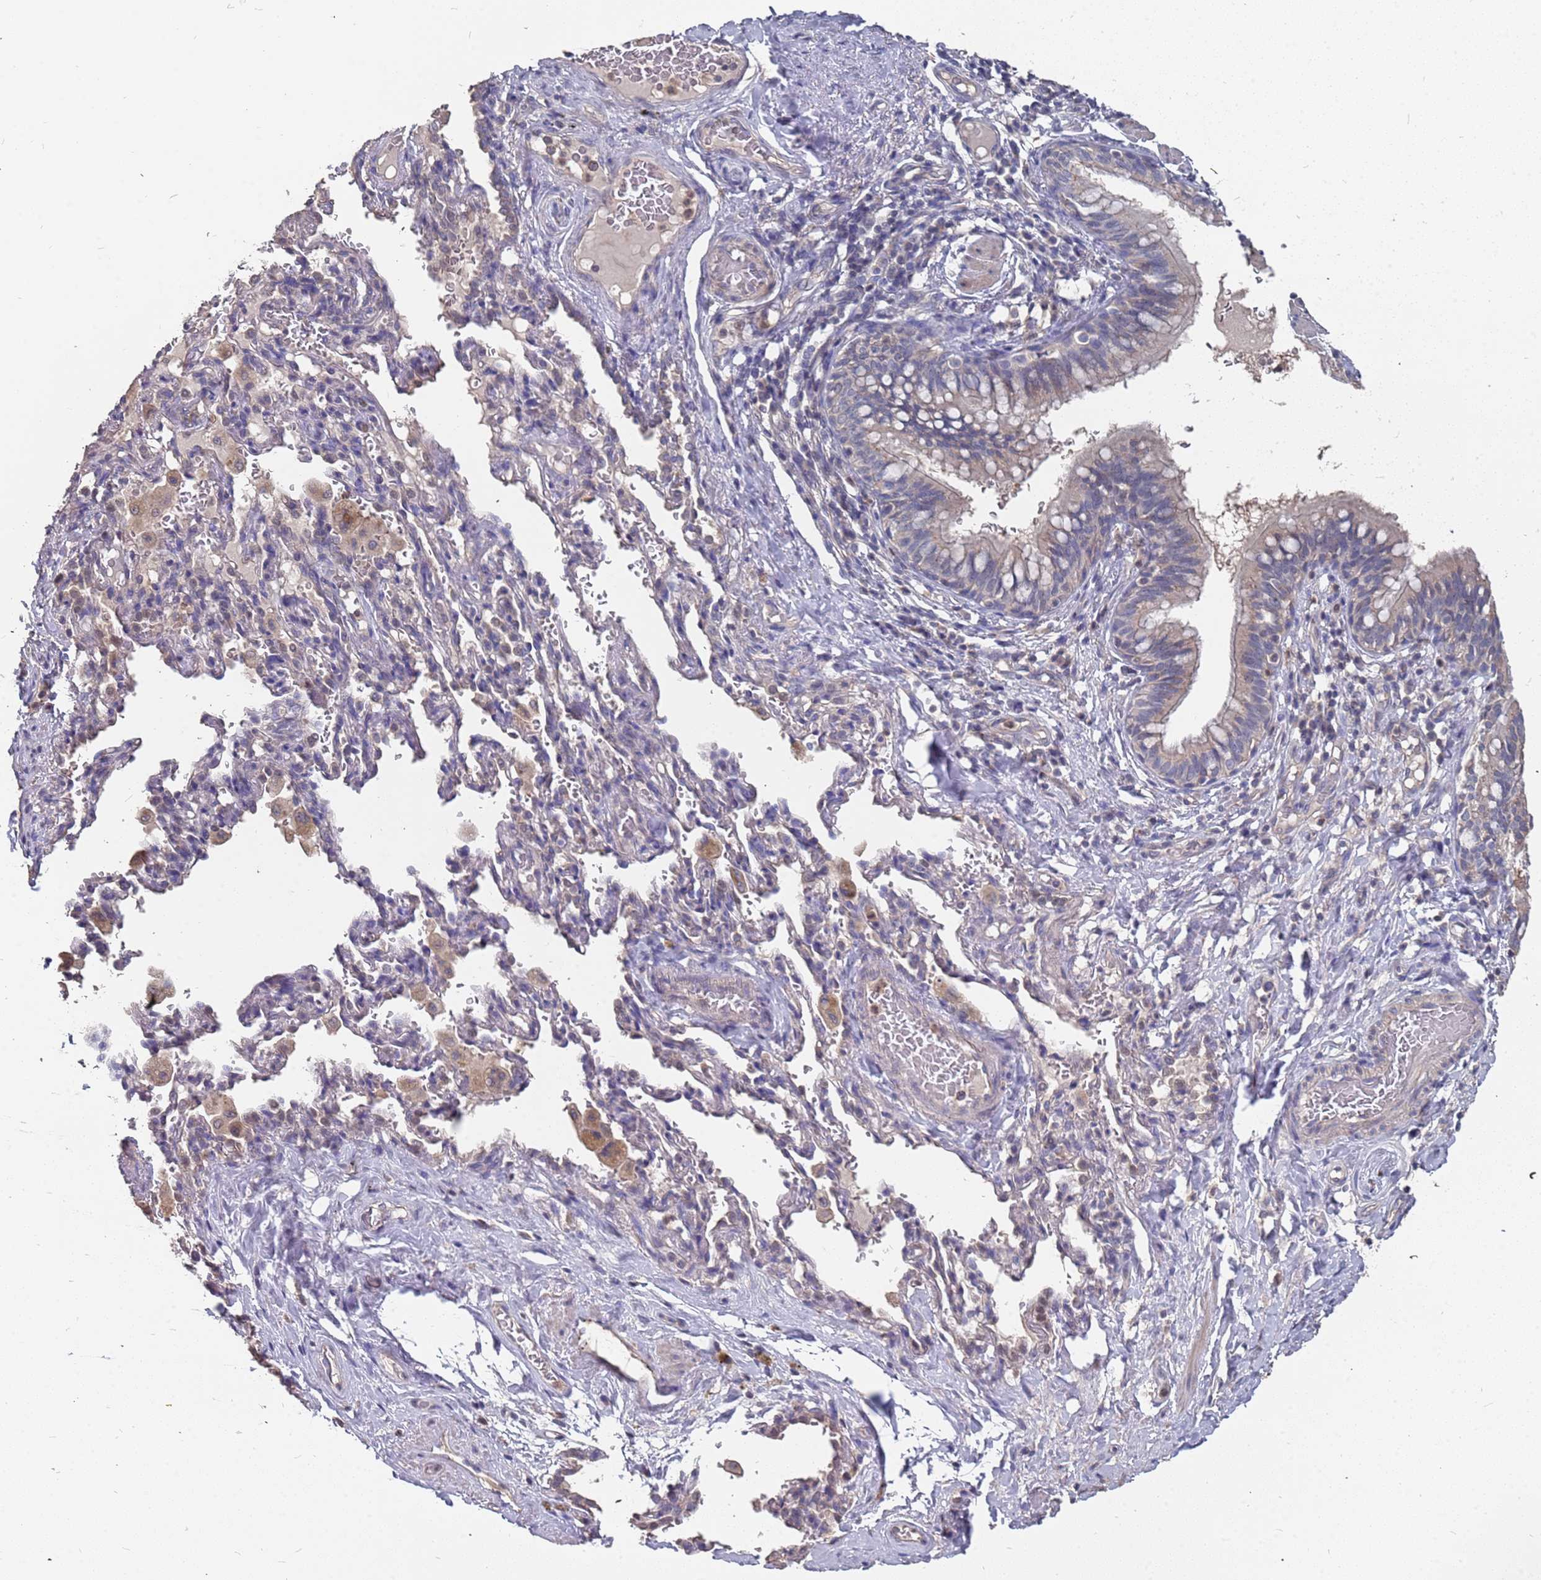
{"staining": {"intensity": "weak", "quantity": "25%-75%", "location": "cytoplasmic/membranous"}, "tissue": "bronchus", "cell_type": "Respiratory epithelial cells", "image_type": "normal", "snomed": [{"axis": "morphology", "description": "Normal tissue, NOS"}, {"axis": "topography", "description": "Cartilage tissue"}, {"axis": "topography", "description": "Bronchus"}], "caption": "Bronchus stained for a protein reveals weak cytoplasmic/membranous positivity in respiratory epithelial cells. (DAB (3,3'-diaminobenzidine) IHC, brown staining for protein, blue staining for nuclei).", "gene": "TCEANC2", "patient": {"sex": "female", "age": 36}}